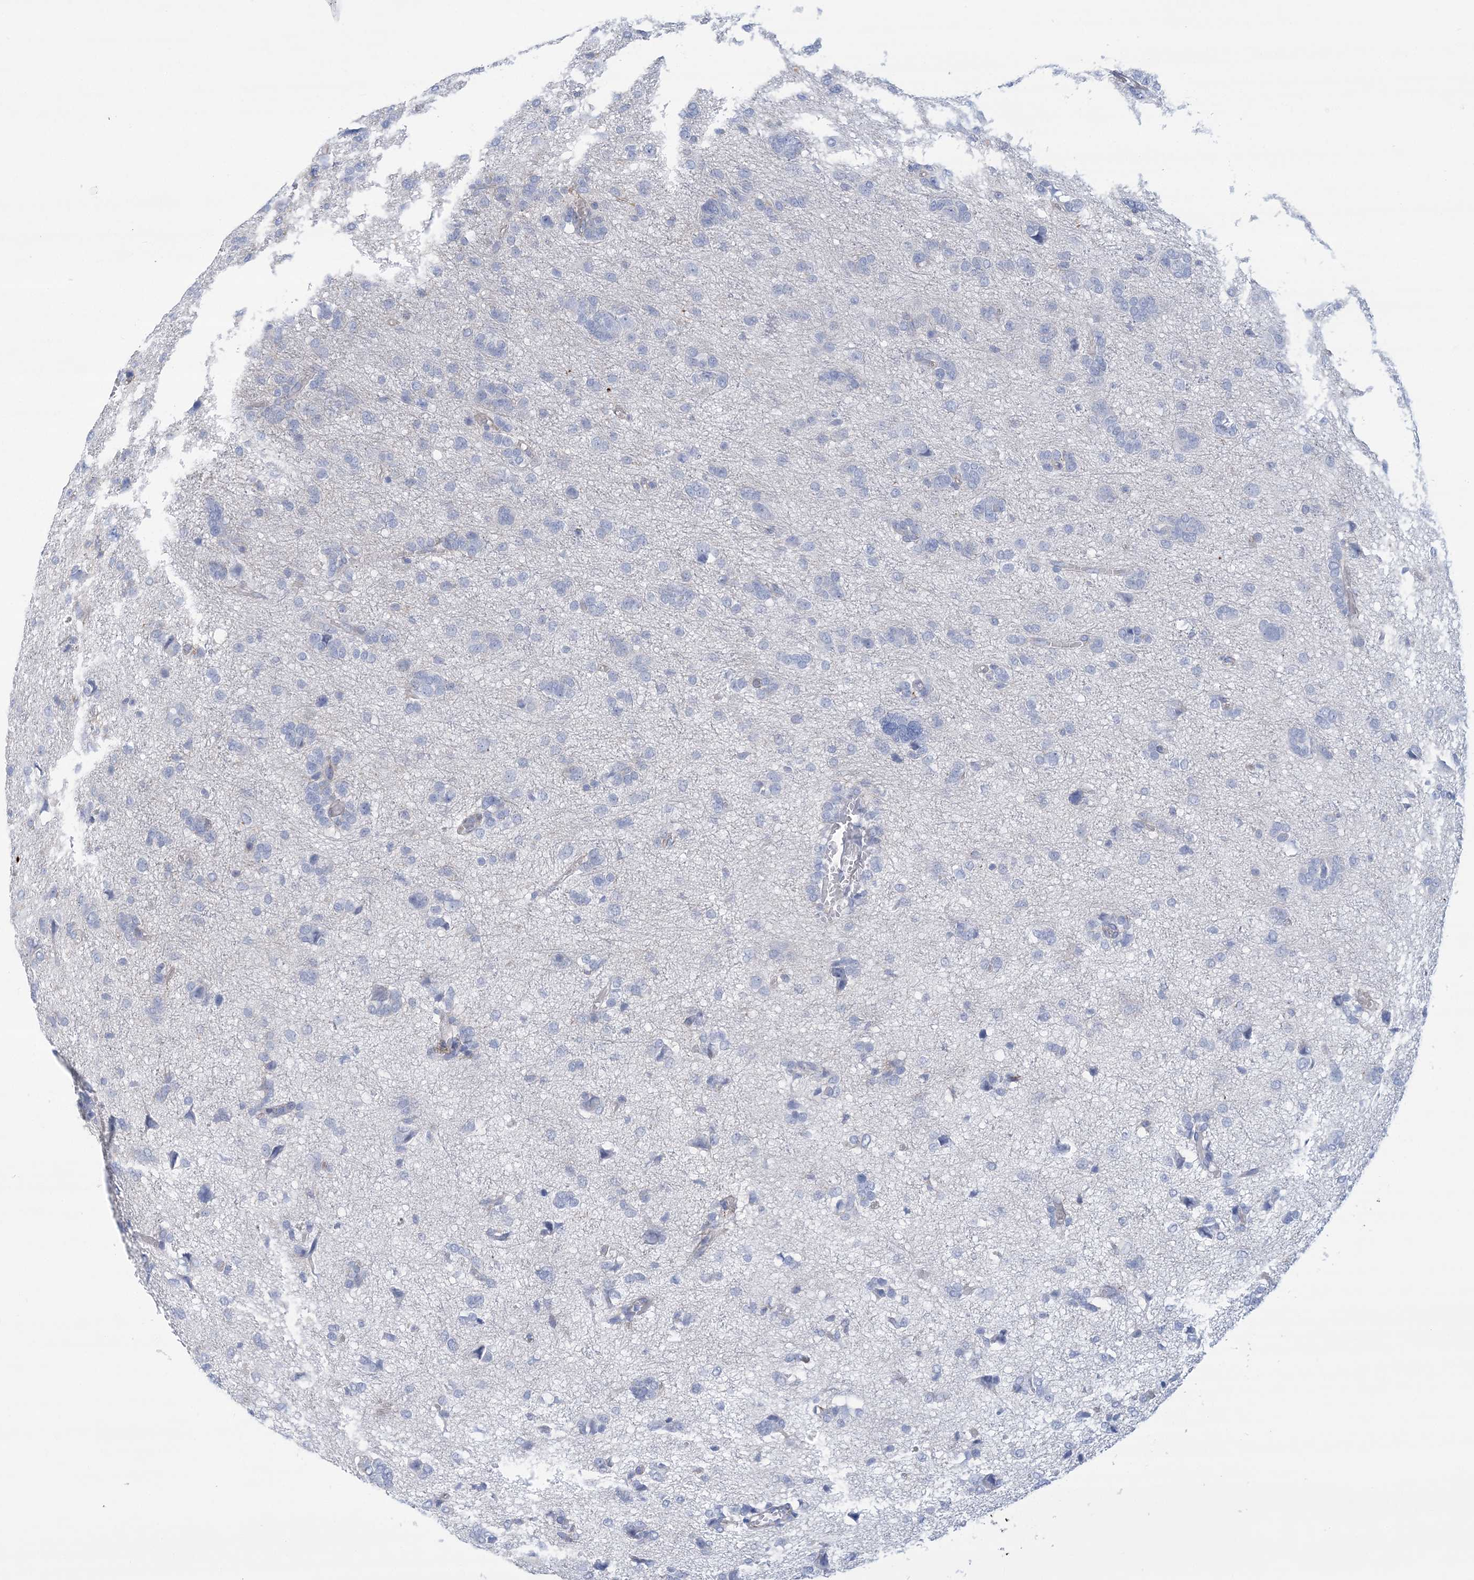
{"staining": {"intensity": "negative", "quantity": "none", "location": "none"}, "tissue": "glioma", "cell_type": "Tumor cells", "image_type": "cancer", "snomed": [{"axis": "morphology", "description": "Glioma, malignant, High grade"}, {"axis": "topography", "description": "Brain"}], "caption": "Immunohistochemistry (IHC) micrograph of glioma stained for a protein (brown), which displays no expression in tumor cells.", "gene": "C11orf21", "patient": {"sex": "female", "age": 59}}